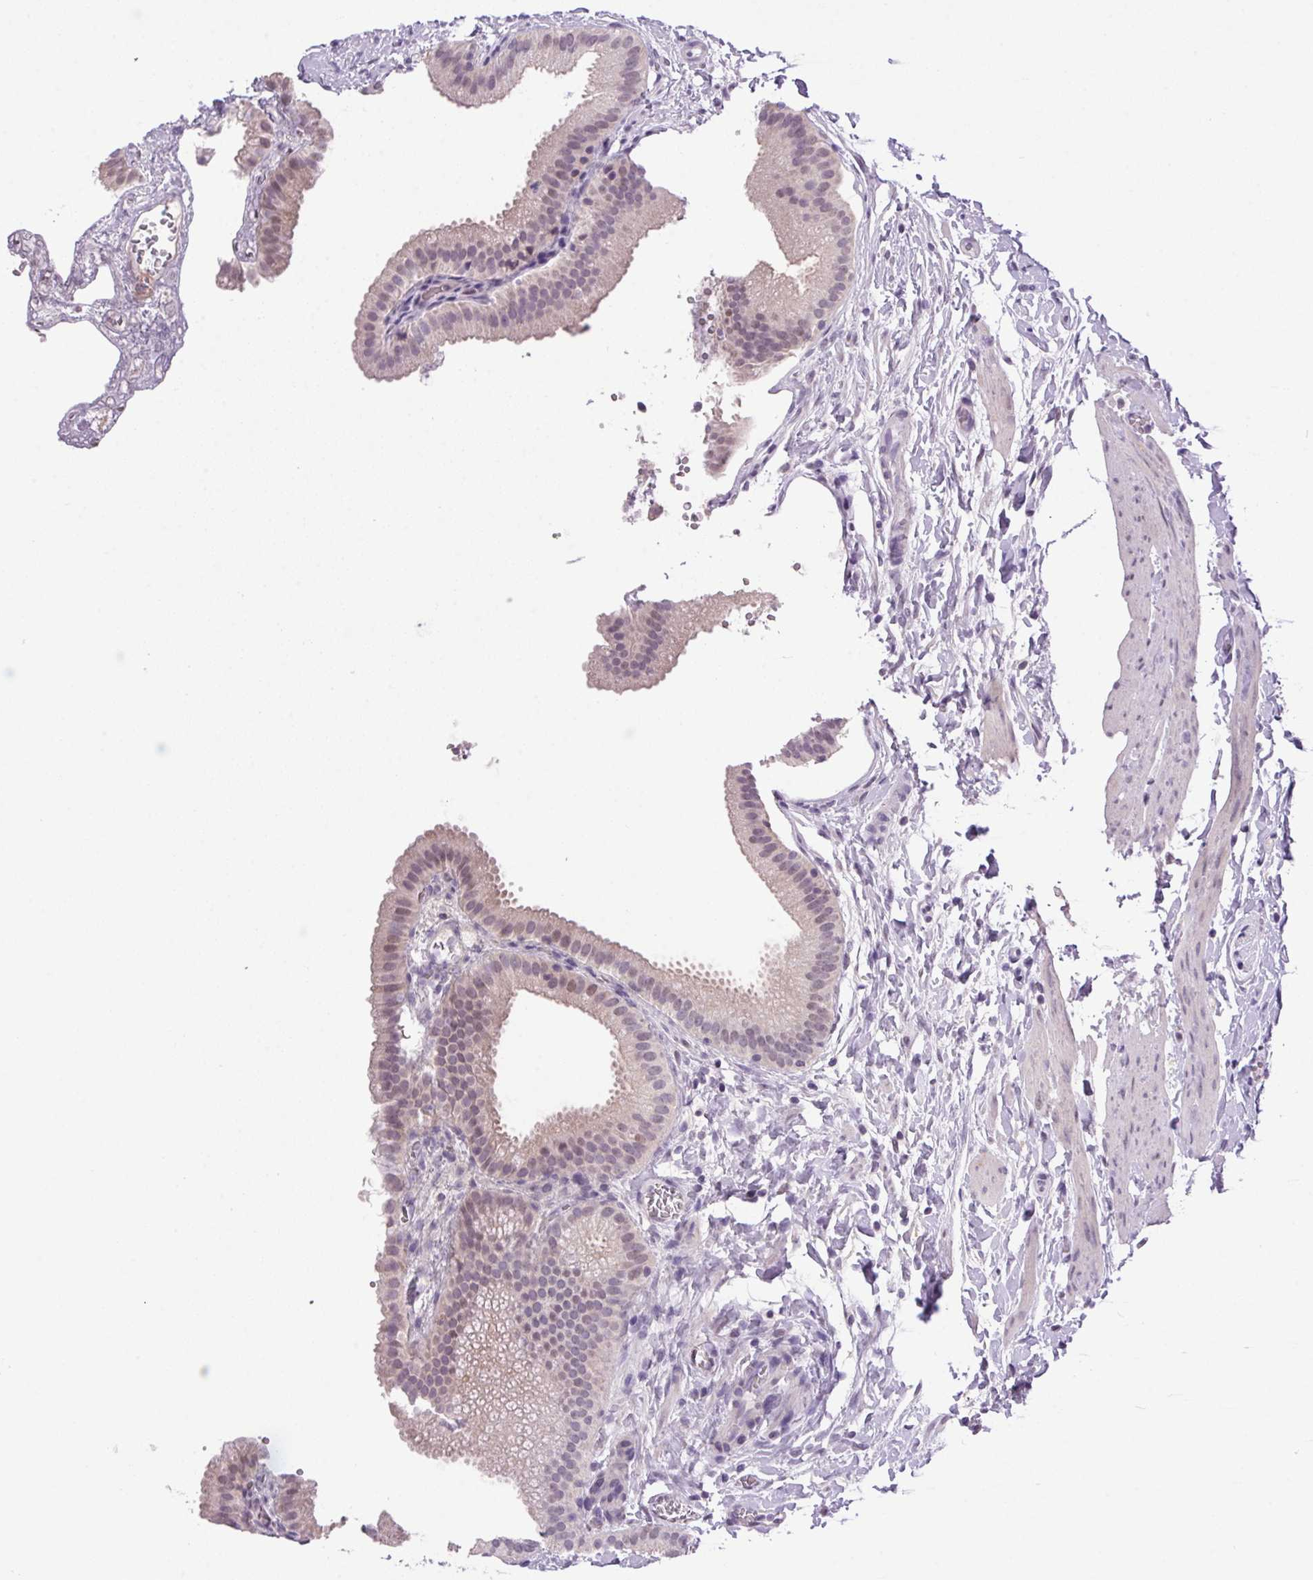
{"staining": {"intensity": "moderate", "quantity": "25%-75%", "location": "cytoplasmic/membranous,nuclear"}, "tissue": "gallbladder", "cell_type": "Glandular cells", "image_type": "normal", "snomed": [{"axis": "morphology", "description": "Normal tissue, NOS"}, {"axis": "topography", "description": "Gallbladder"}], "caption": "Protein expression analysis of normal human gallbladder reveals moderate cytoplasmic/membranous,nuclear positivity in approximately 25%-75% of glandular cells. The protein of interest is shown in brown color, while the nuclei are stained blue.", "gene": "AKR1E2", "patient": {"sex": "female", "age": 63}}